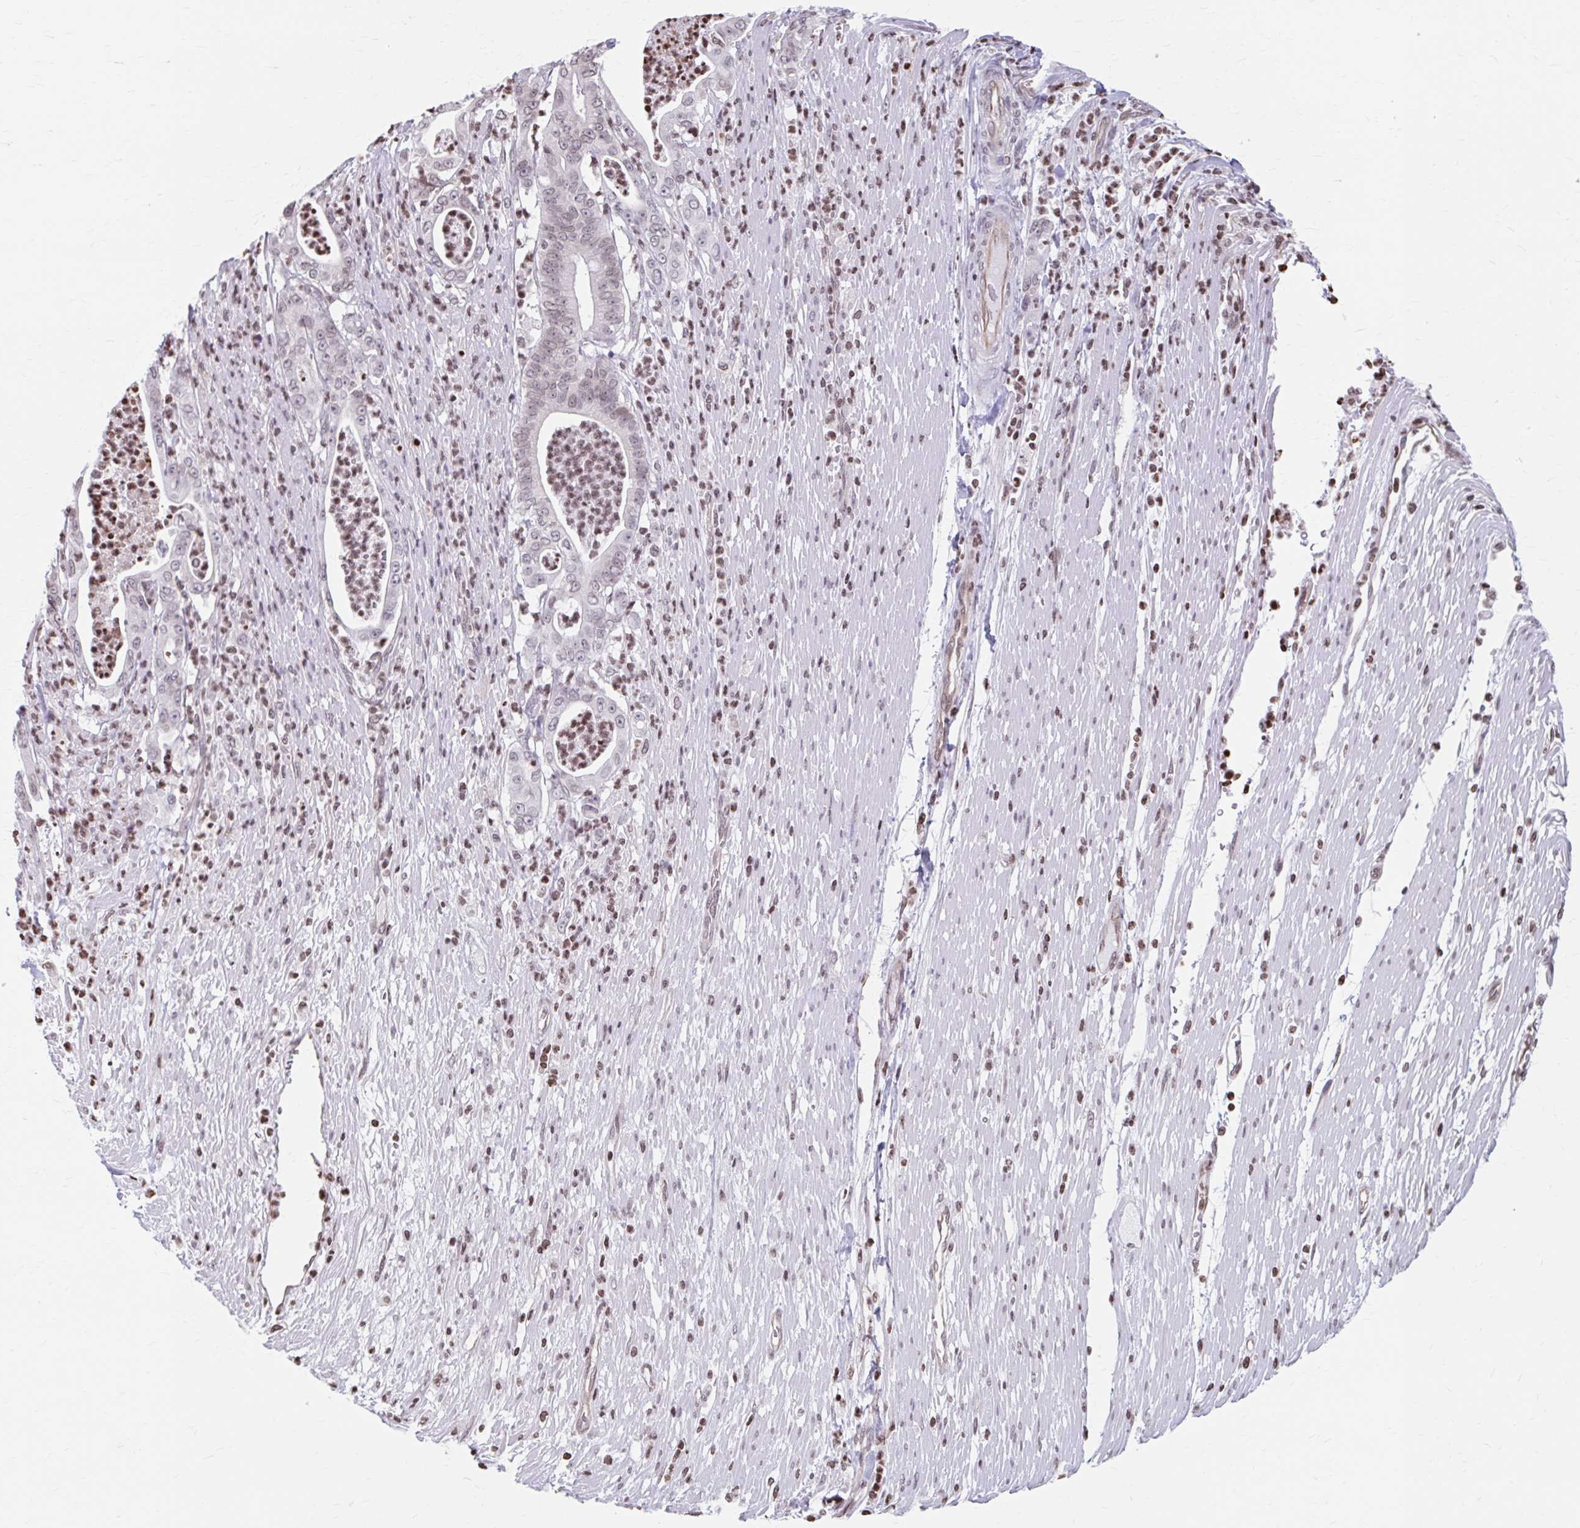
{"staining": {"intensity": "moderate", "quantity": "<25%", "location": "nuclear"}, "tissue": "pancreatic cancer", "cell_type": "Tumor cells", "image_type": "cancer", "snomed": [{"axis": "morphology", "description": "Adenocarcinoma, NOS"}, {"axis": "topography", "description": "Pancreas"}], "caption": "A brown stain shows moderate nuclear expression of a protein in human pancreatic cancer tumor cells.", "gene": "ORC3", "patient": {"sex": "male", "age": 71}}